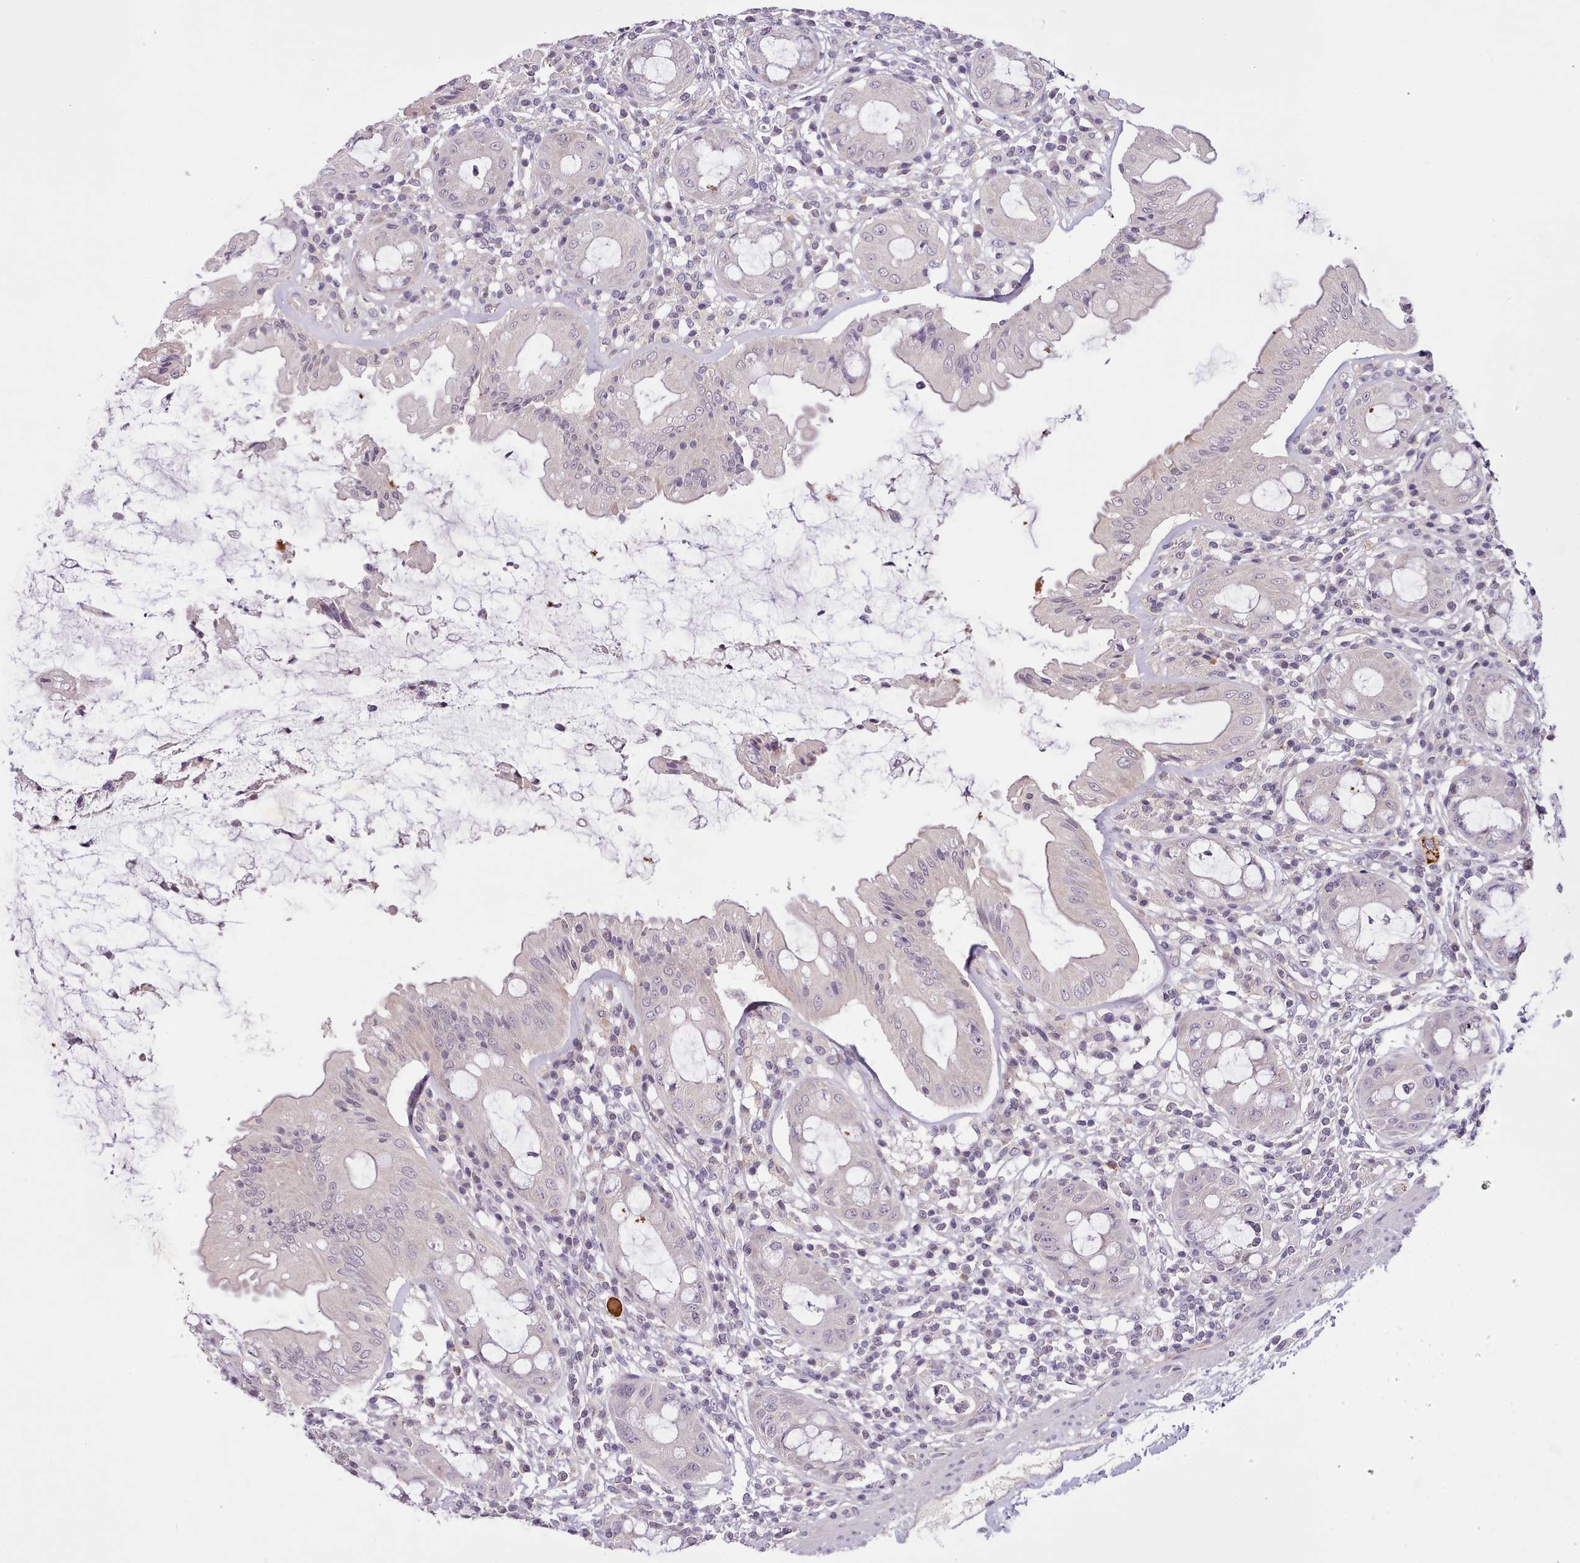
{"staining": {"intensity": "moderate", "quantity": "25%-75%", "location": "cytoplasmic/membranous"}, "tissue": "rectum", "cell_type": "Glandular cells", "image_type": "normal", "snomed": [{"axis": "morphology", "description": "Normal tissue, NOS"}, {"axis": "topography", "description": "Rectum"}], "caption": "A high-resolution image shows IHC staining of normal rectum, which displays moderate cytoplasmic/membranous expression in about 25%-75% of glandular cells. Using DAB (brown) and hematoxylin (blue) stains, captured at high magnification using brightfield microscopy.", "gene": "ZNF658", "patient": {"sex": "female", "age": 57}}